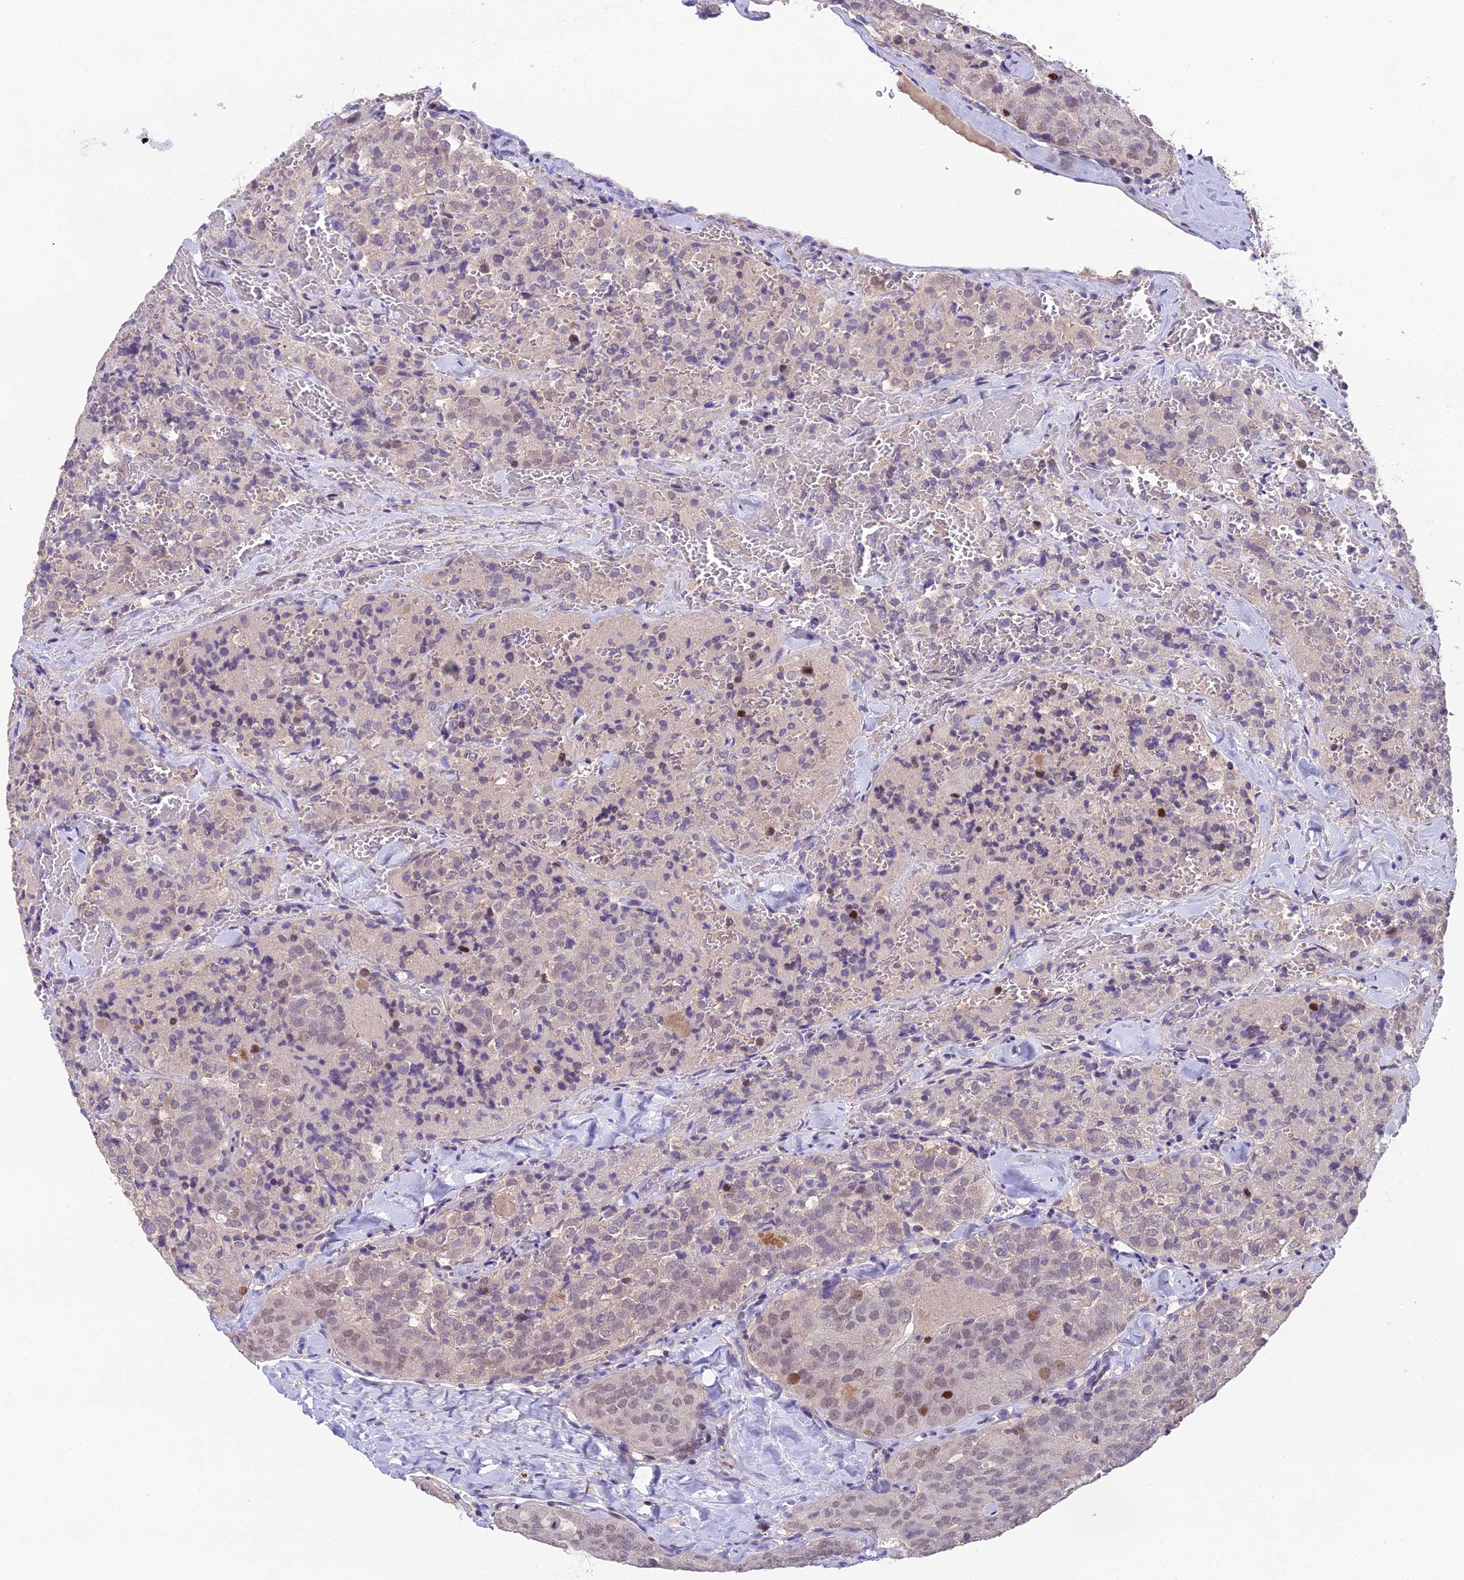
{"staining": {"intensity": "moderate", "quantity": "<25%", "location": "nuclear"}, "tissue": "thyroid cancer", "cell_type": "Tumor cells", "image_type": "cancer", "snomed": [{"axis": "morphology", "description": "Follicular adenoma carcinoma, NOS"}, {"axis": "topography", "description": "Thyroid gland"}], "caption": "The immunohistochemical stain highlights moderate nuclear staining in tumor cells of thyroid cancer tissue. The protein of interest is stained brown, and the nuclei are stained in blue (DAB IHC with brightfield microscopy, high magnification).", "gene": "PUS10", "patient": {"sex": "male", "age": 75}}